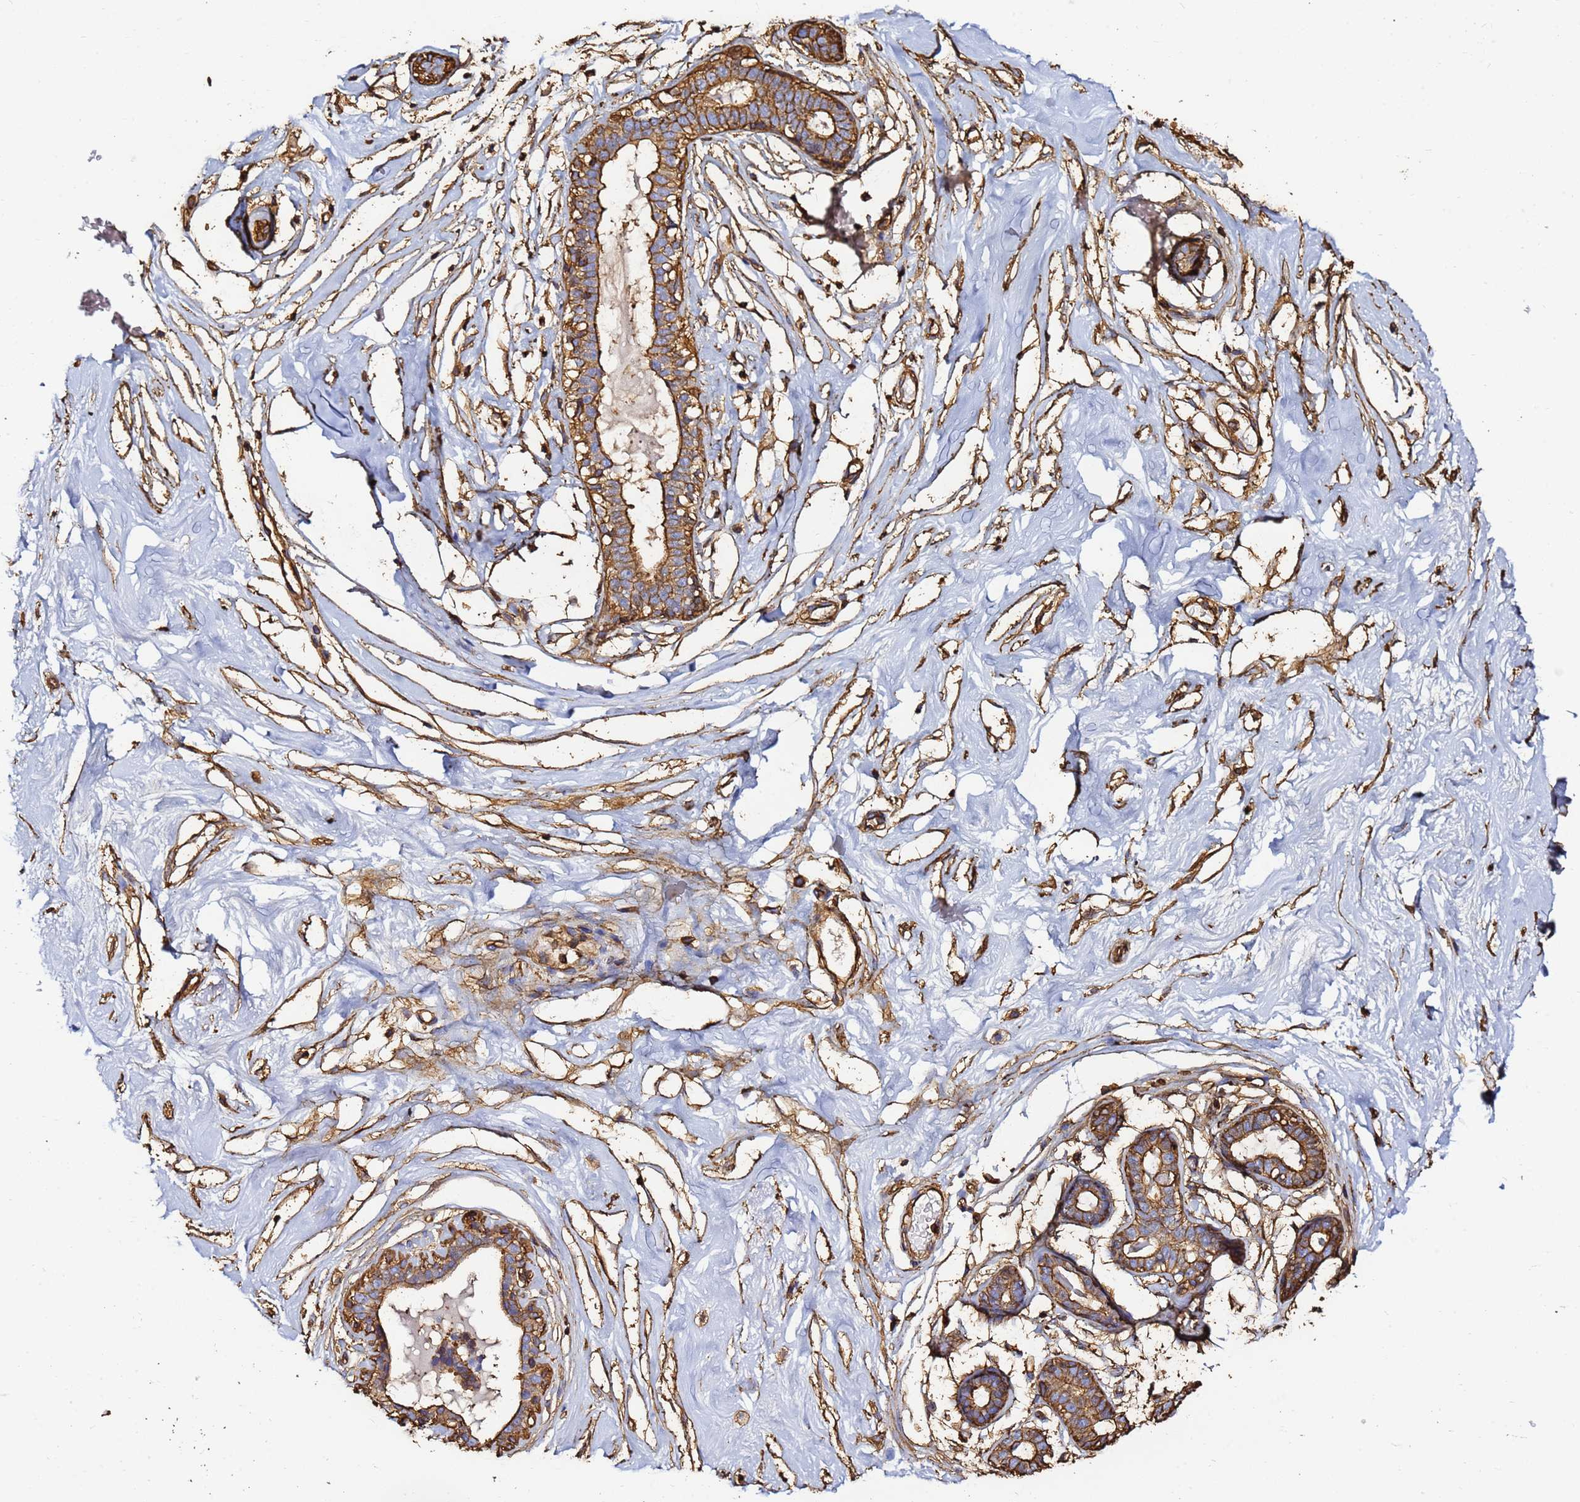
{"staining": {"intensity": "strong", "quantity": ">75%", "location": "cytoplasmic/membranous"}, "tissue": "breast", "cell_type": "Adipocytes", "image_type": "normal", "snomed": [{"axis": "morphology", "description": "Normal tissue, NOS"}, {"axis": "morphology", "description": "Adenoma, NOS"}, {"axis": "topography", "description": "Breast"}], "caption": "Strong cytoplasmic/membranous positivity is appreciated in approximately >75% of adipocytes in normal breast. The protein of interest is shown in brown color, while the nuclei are stained blue.", "gene": "ACTA1", "patient": {"sex": "female", "age": 23}}